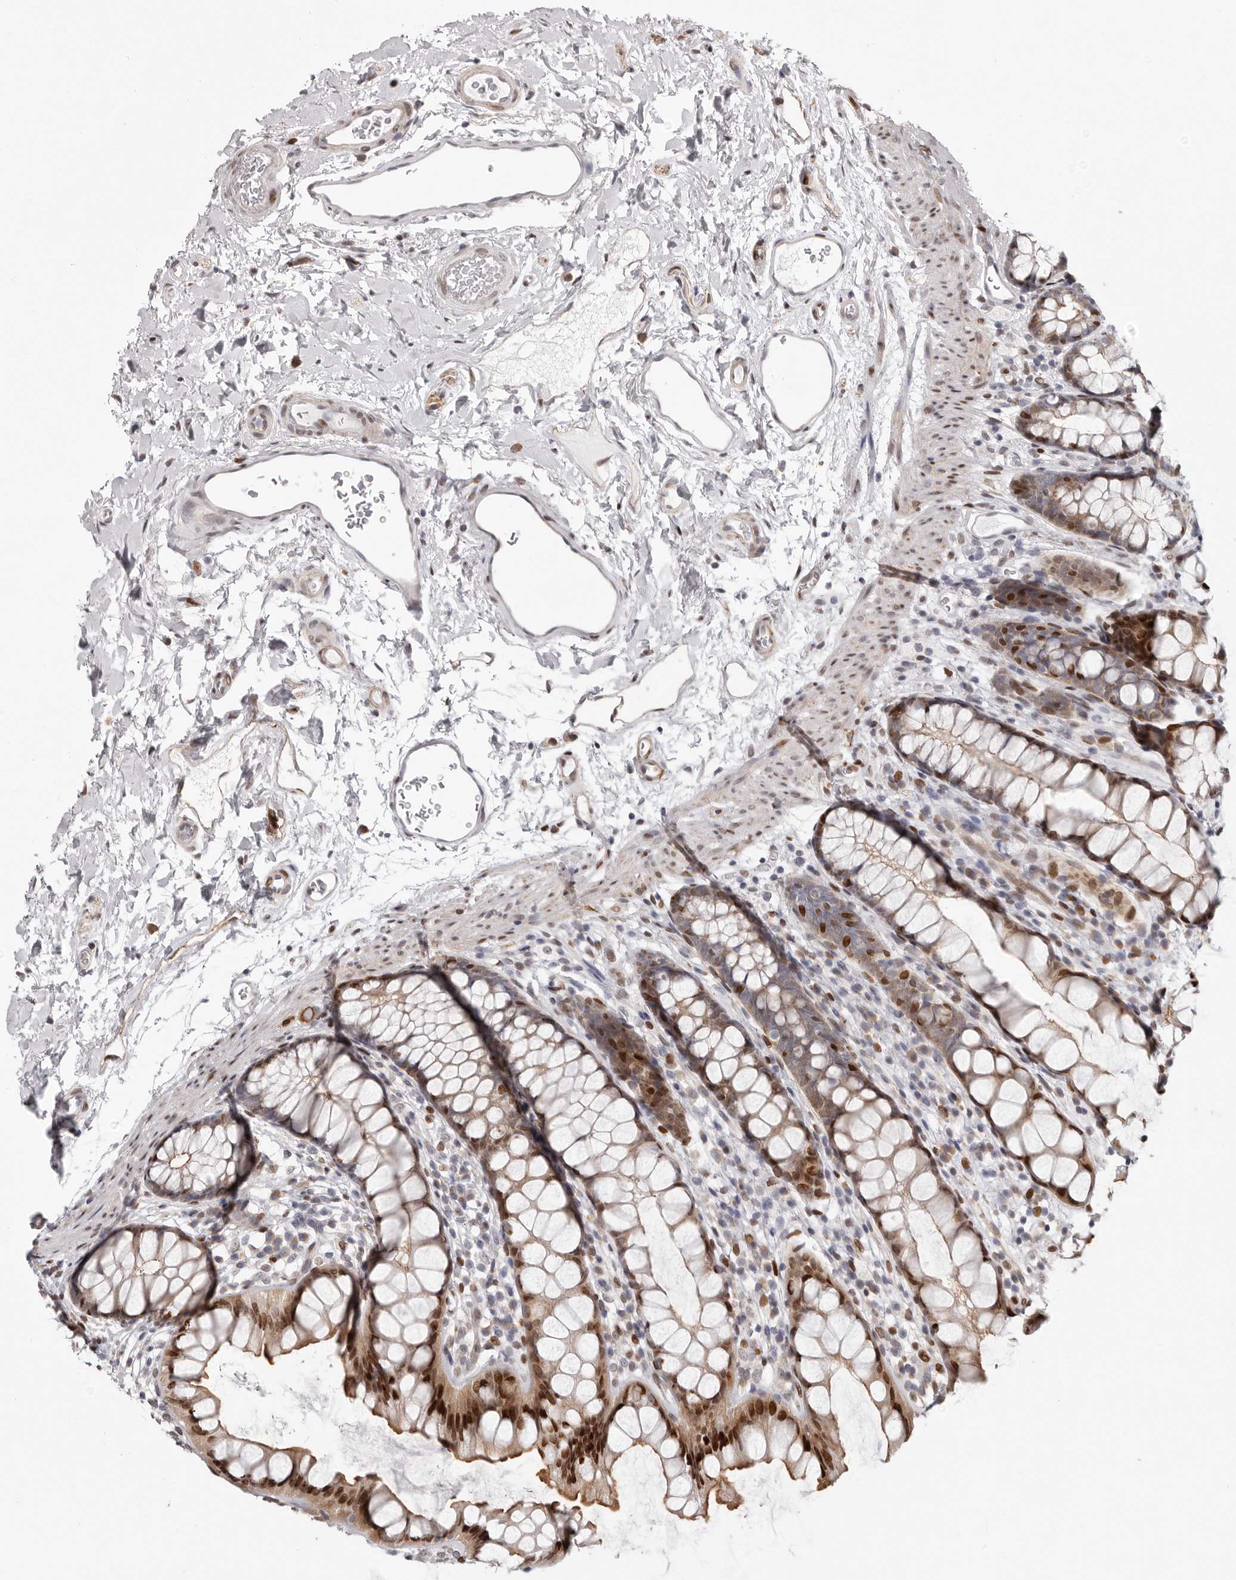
{"staining": {"intensity": "strong", "quantity": "25%-75%", "location": "cytoplasmic/membranous,nuclear"}, "tissue": "rectum", "cell_type": "Glandular cells", "image_type": "normal", "snomed": [{"axis": "morphology", "description": "Normal tissue, NOS"}, {"axis": "topography", "description": "Rectum"}], "caption": "IHC staining of normal rectum, which exhibits high levels of strong cytoplasmic/membranous,nuclear staining in about 25%-75% of glandular cells indicating strong cytoplasmic/membranous,nuclear protein expression. The staining was performed using DAB (brown) for protein detection and nuclei were counterstained in hematoxylin (blue).", "gene": "SRP19", "patient": {"sex": "female", "age": 65}}